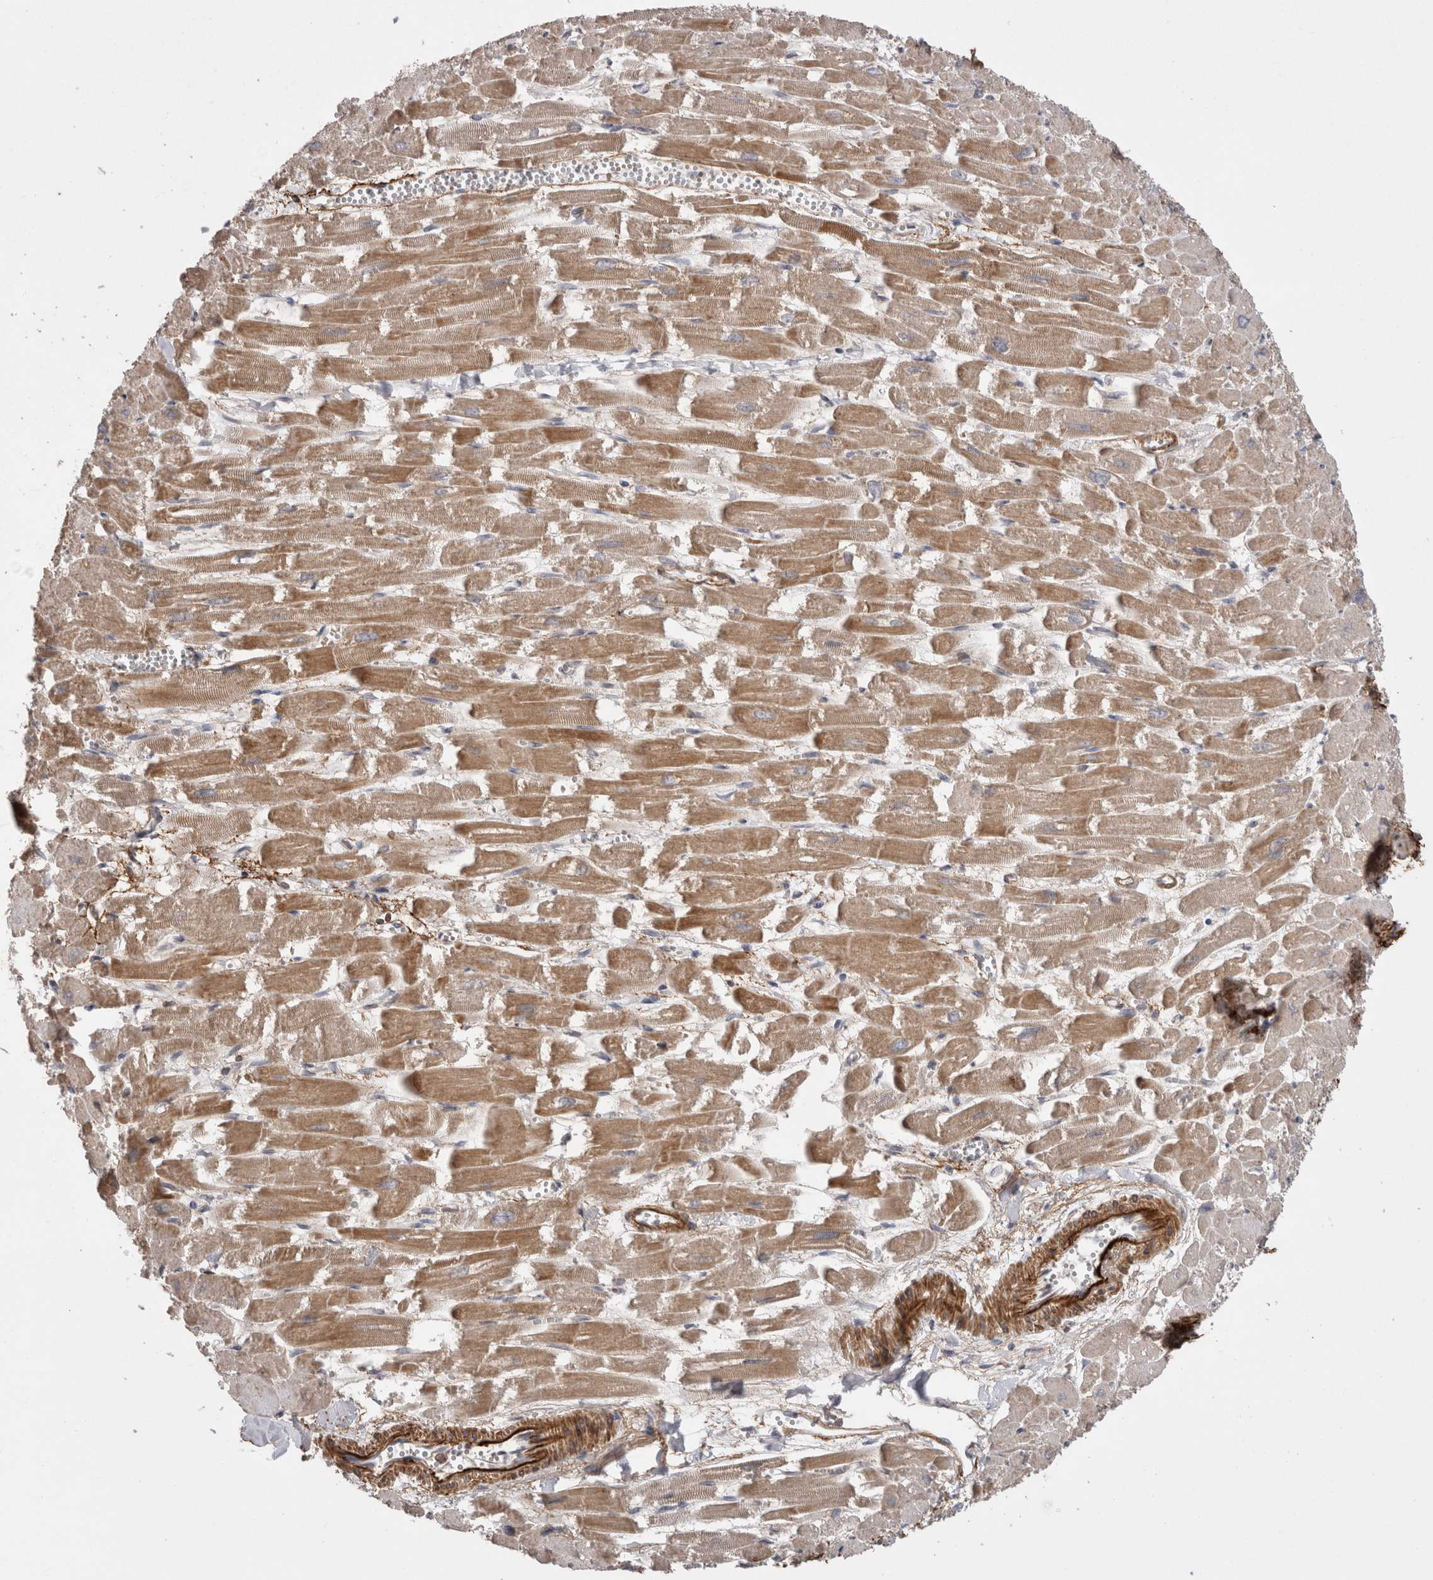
{"staining": {"intensity": "moderate", "quantity": "25%-75%", "location": "cytoplasmic/membranous"}, "tissue": "heart muscle", "cell_type": "Cardiomyocytes", "image_type": "normal", "snomed": [{"axis": "morphology", "description": "Normal tissue, NOS"}, {"axis": "topography", "description": "Heart"}], "caption": "Immunohistochemical staining of normal human heart muscle exhibits moderate cytoplasmic/membranous protein staining in about 25%-75% of cardiomyocytes.", "gene": "DARS2", "patient": {"sex": "male", "age": 54}}